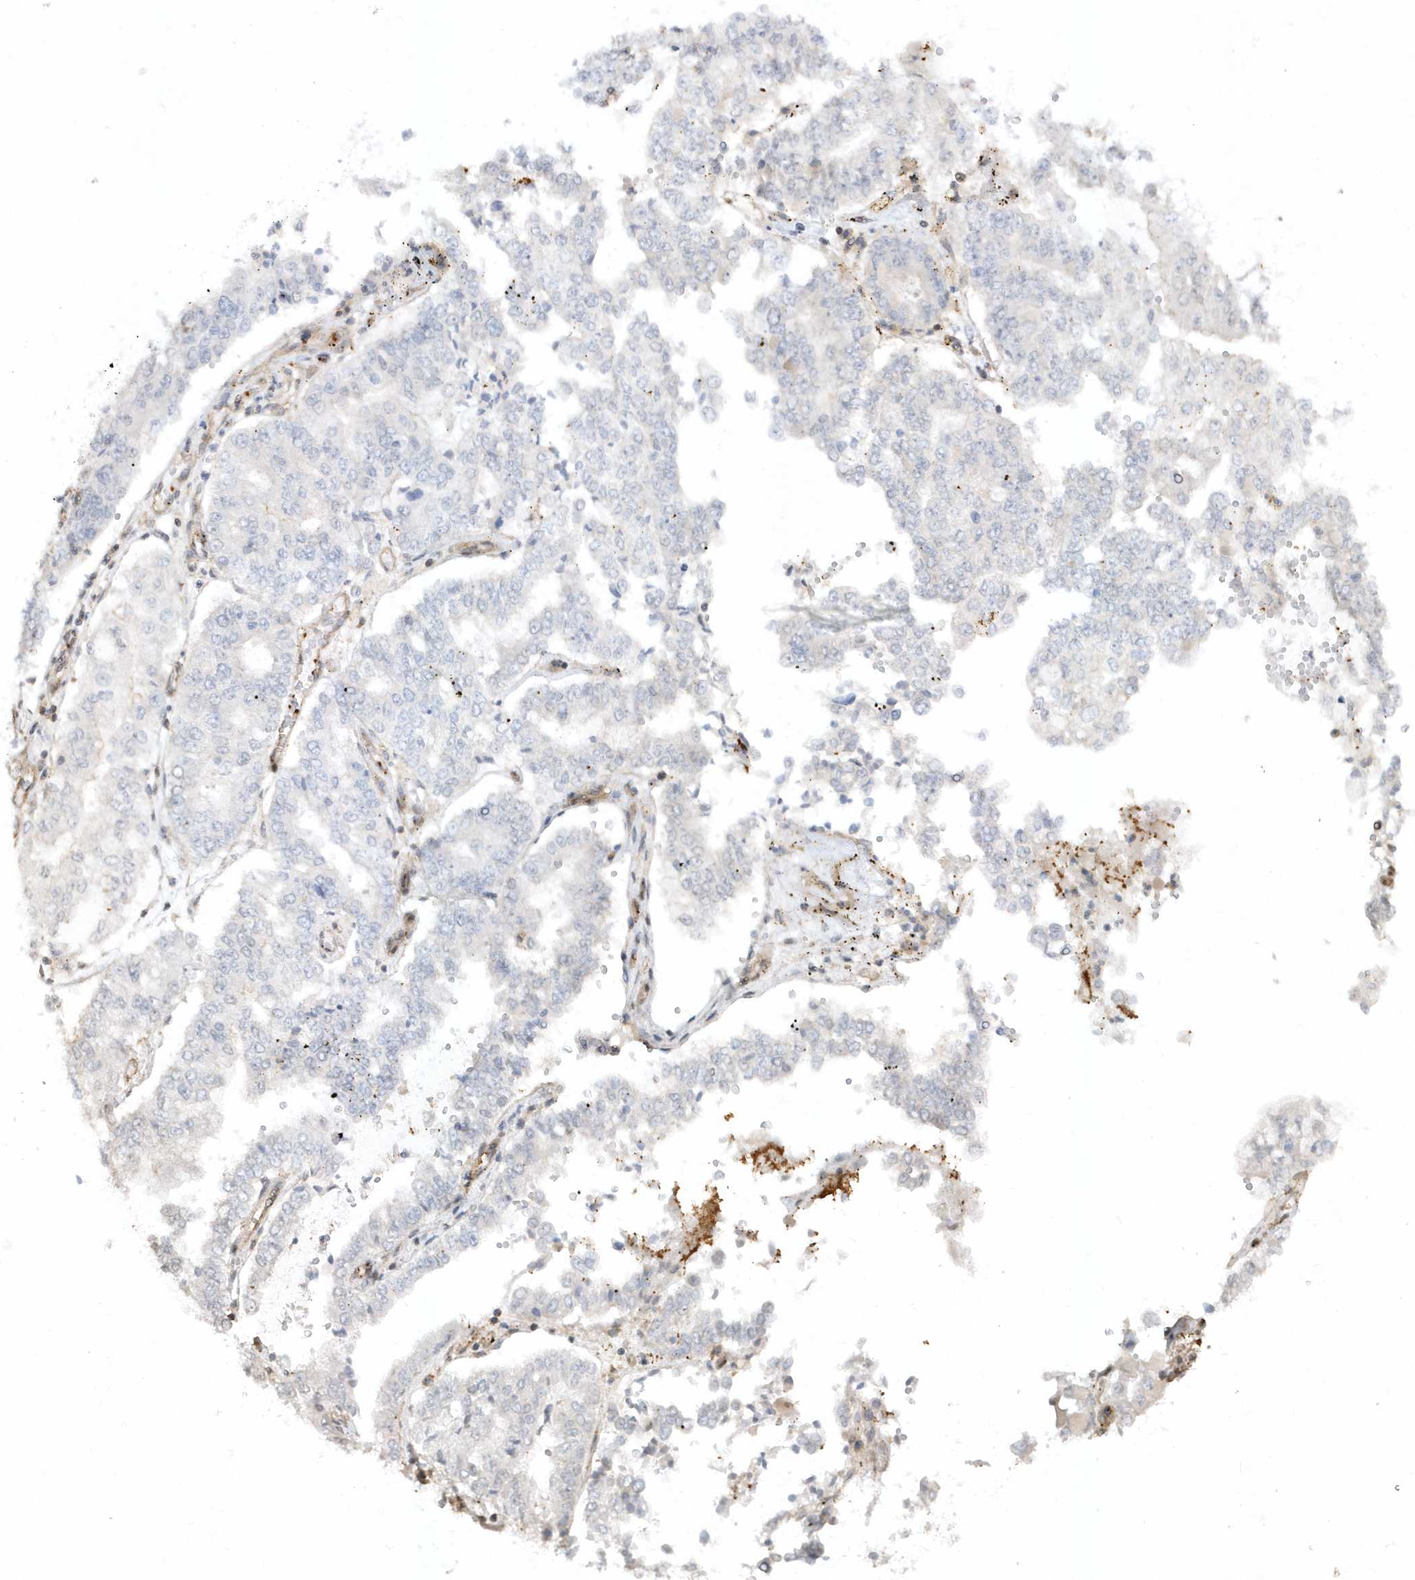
{"staining": {"intensity": "negative", "quantity": "none", "location": "none"}, "tissue": "stomach cancer", "cell_type": "Tumor cells", "image_type": "cancer", "snomed": [{"axis": "morphology", "description": "Adenocarcinoma, NOS"}, {"axis": "topography", "description": "Stomach"}], "caption": "IHC photomicrograph of neoplastic tissue: stomach cancer (adenocarcinoma) stained with DAB reveals no significant protein expression in tumor cells.", "gene": "BSN", "patient": {"sex": "male", "age": 76}}